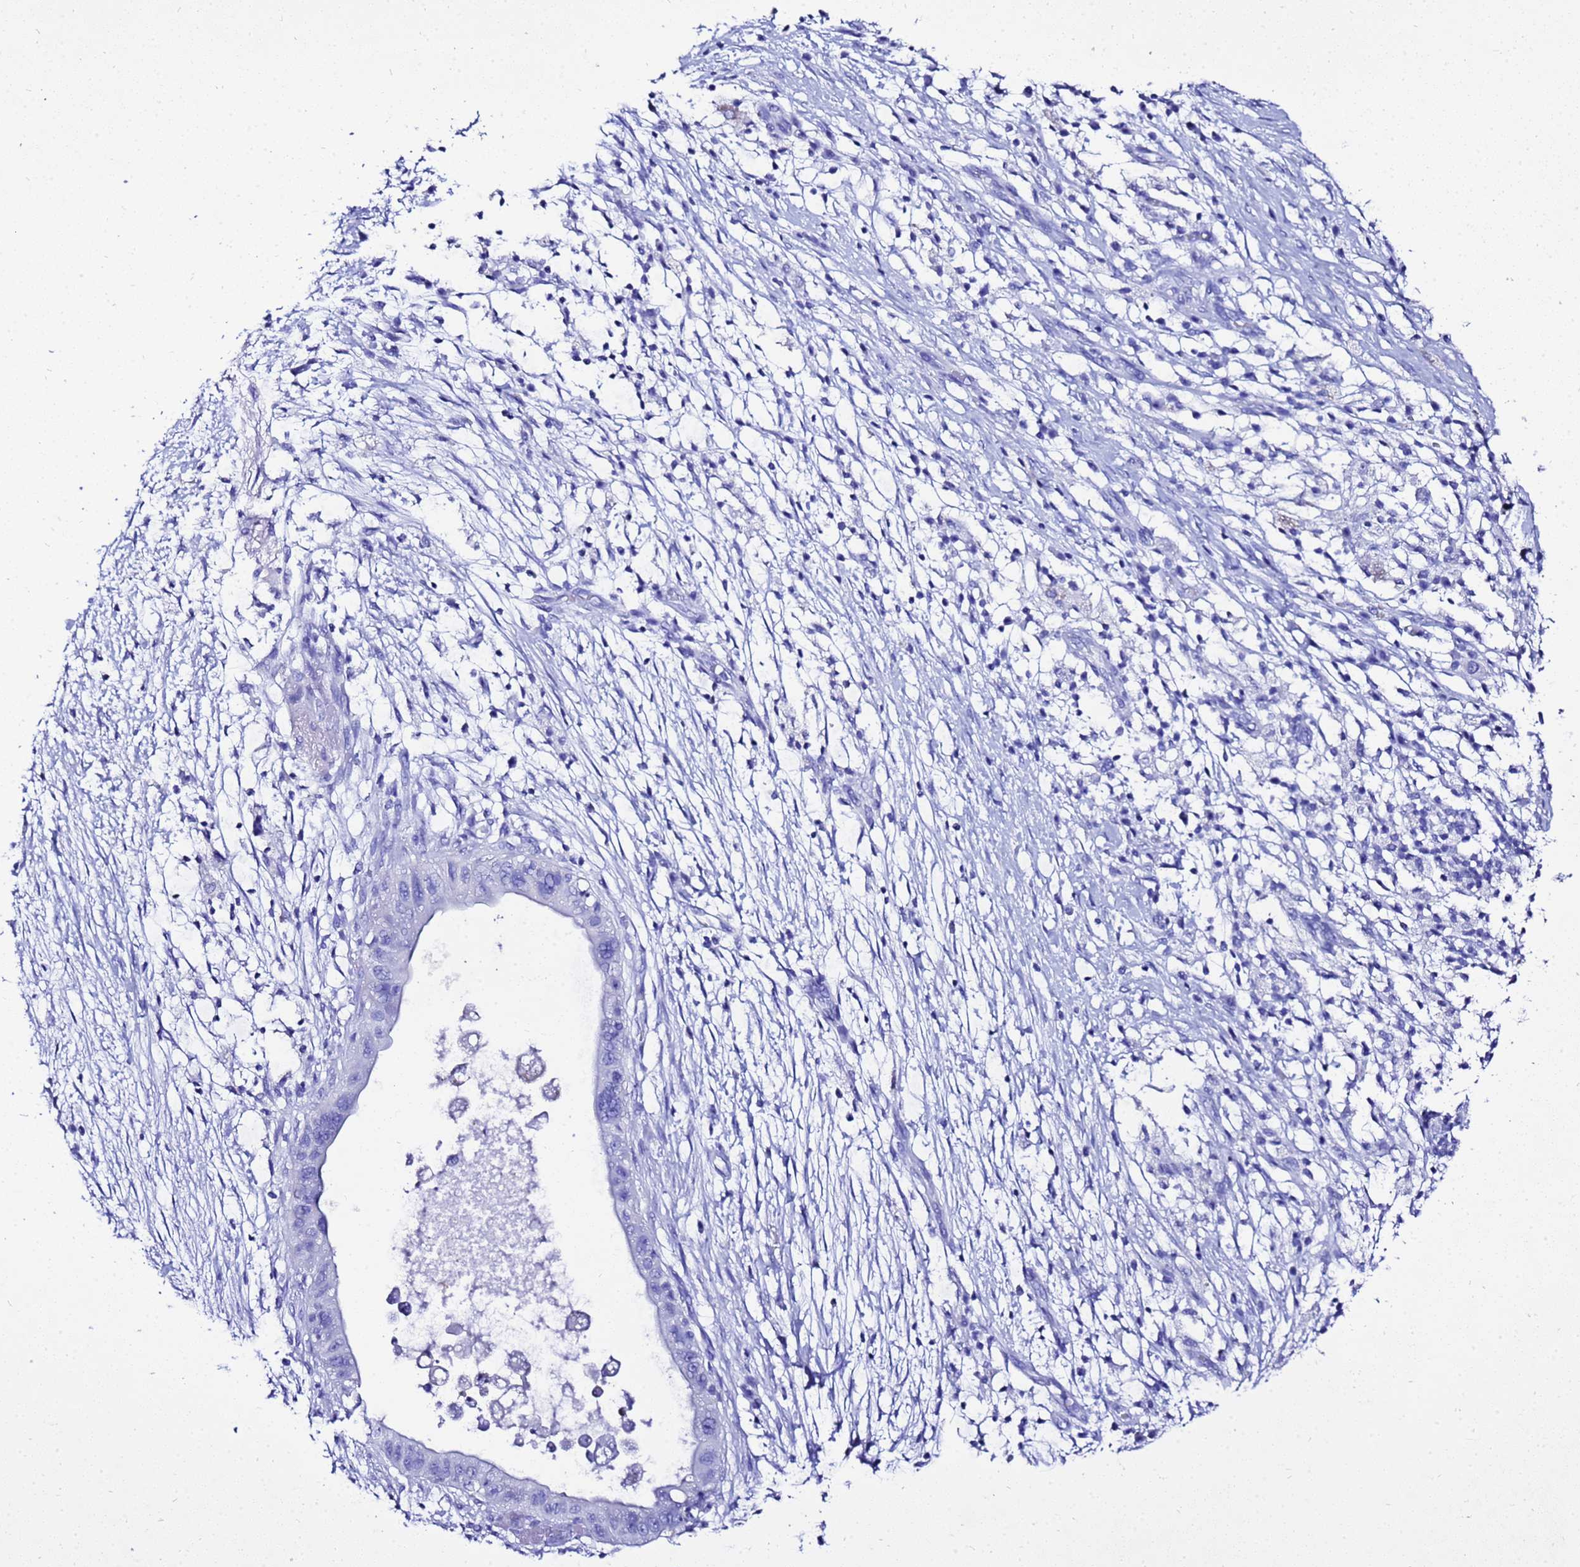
{"staining": {"intensity": "negative", "quantity": "none", "location": "none"}, "tissue": "pancreatic cancer", "cell_type": "Tumor cells", "image_type": "cancer", "snomed": [{"axis": "morphology", "description": "Adenocarcinoma, NOS"}, {"axis": "topography", "description": "Pancreas"}], "caption": "IHC micrograph of neoplastic tissue: adenocarcinoma (pancreatic) stained with DAB demonstrates no significant protein expression in tumor cells. Brightfield microscopy of IHC stained with DAB (brown) and hematoxylin (blue), captured at high magnification.", "gene": "LIPF", "patient": {"sex": "male", "age": 68}}